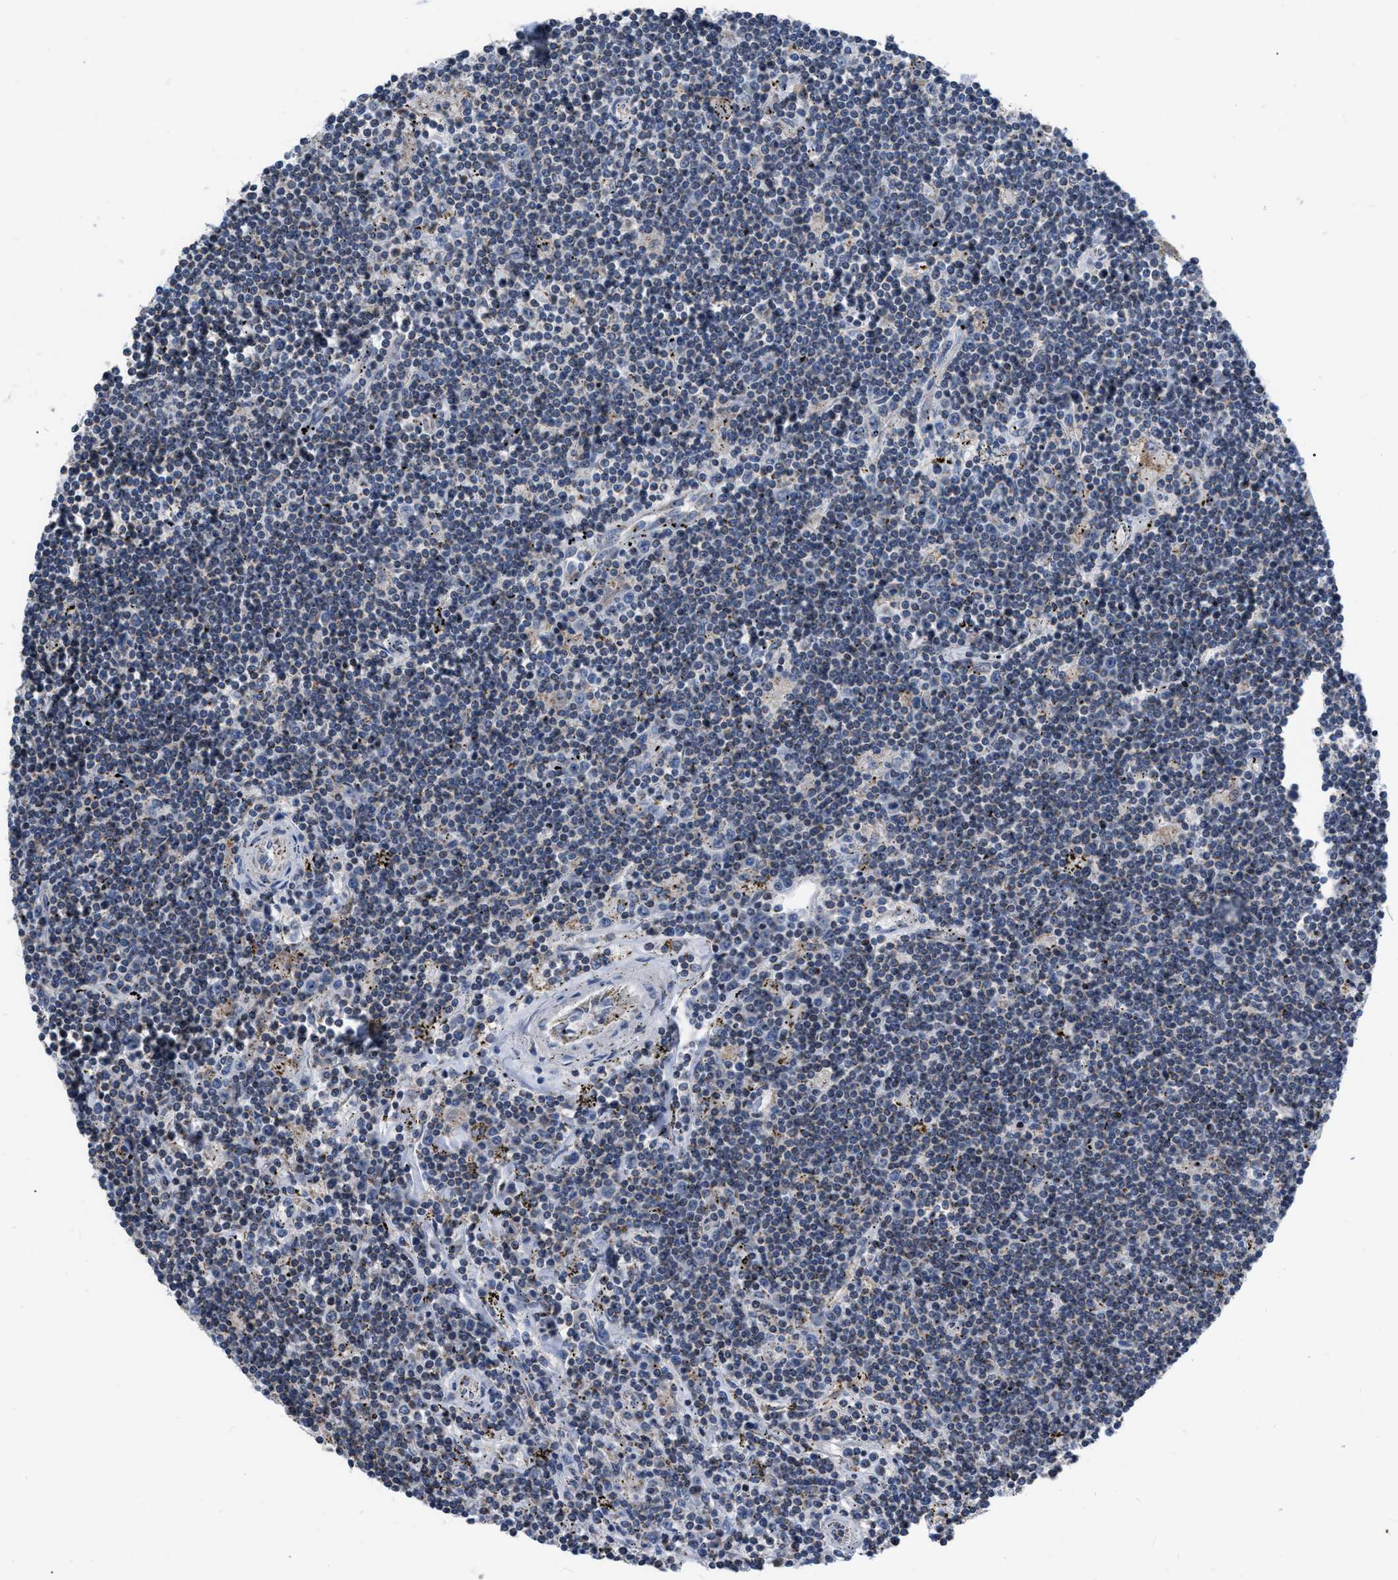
{"staining": {"intensity": "negative", "quantity": "none", "location": "none"}, "tissue": "lymphoma", "cell_type": "Tumor cells", "image_type": "cancer", "snomed": [{"axis": "morphology", "description": "Malignant lymphoma, non-Hodgkin's type, Low grade"}, {"axis": "topography", "description": "Spleen"}], "caption": "High power microscopy image of an immunohistochemistry (IHC) micrograph of malignant lymphoma, non-Hodgkin's type (low-grade), revealing no significant staining in tumor cells.", "gene": "DDX56", "patient": {"sex": "male", "age": 76}}